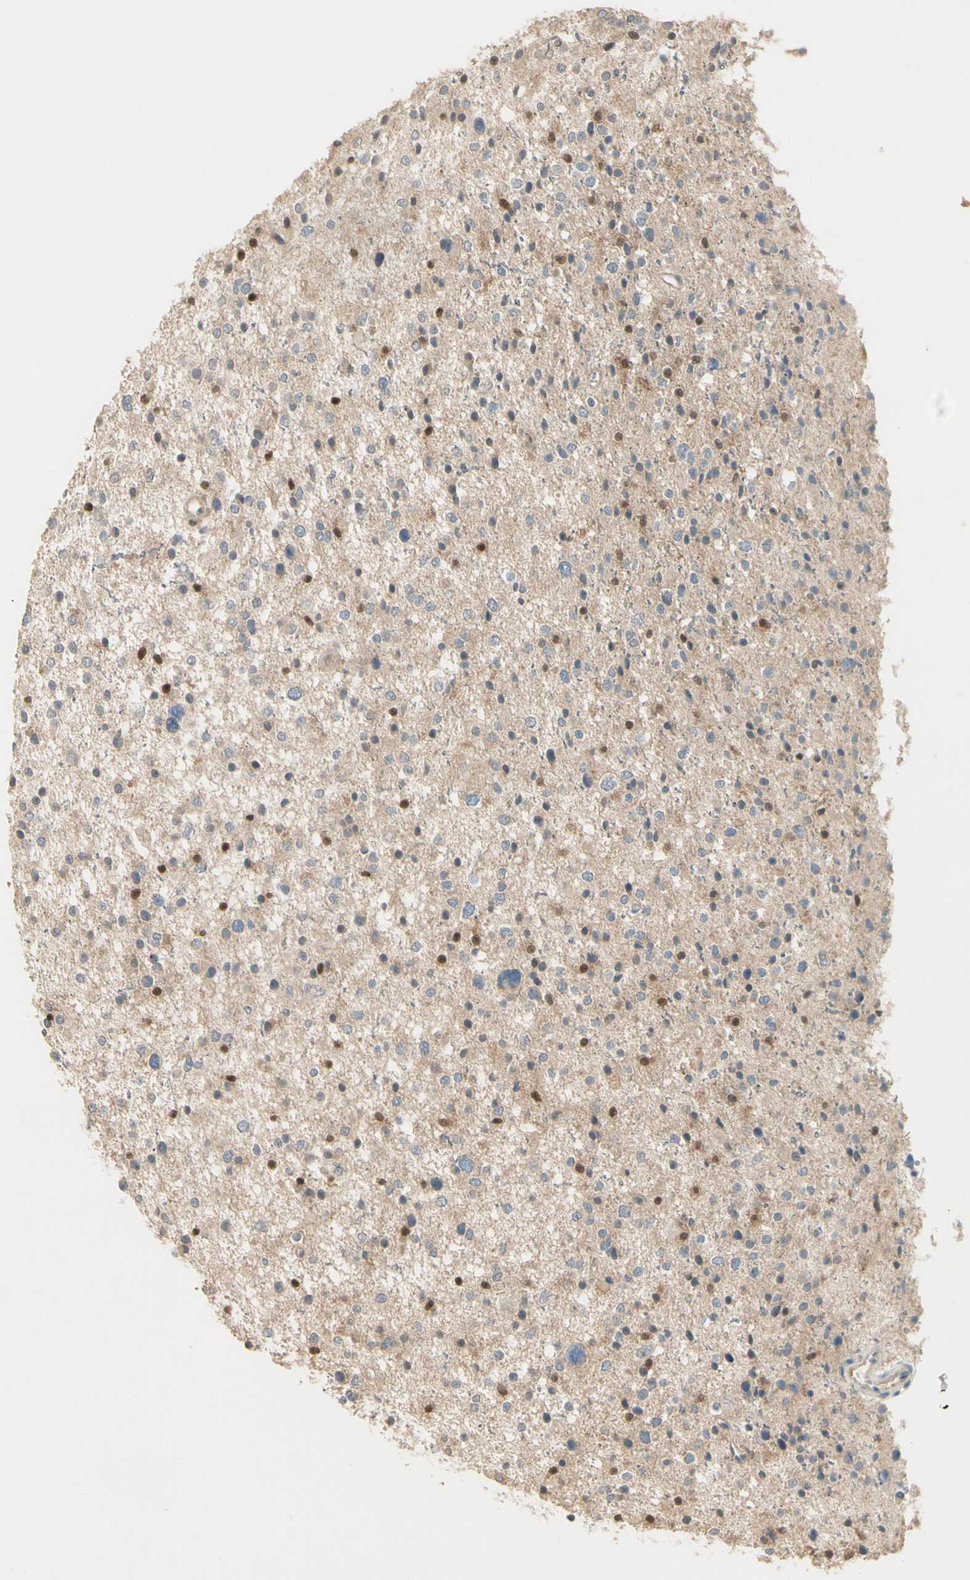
{"staining": {"intensity": "strong", "quantity": "<25%", "location": "nuclear"}, "tissue": "glioma", "cell_type": "Tumor cells", "image_type": "cancer", "snomed": [{"axis": "morphology", "description": "Glioma, malignant, Low grade"}, {"axis": "topography", "description": "Brain"}], "caption": "This micrograph shows IHC staining of human glioma, with medium strong nuclear positivity in about <25% of tumor cells.", "gene": "NFYA", "patient": {"sex": "female", "age": 37}}